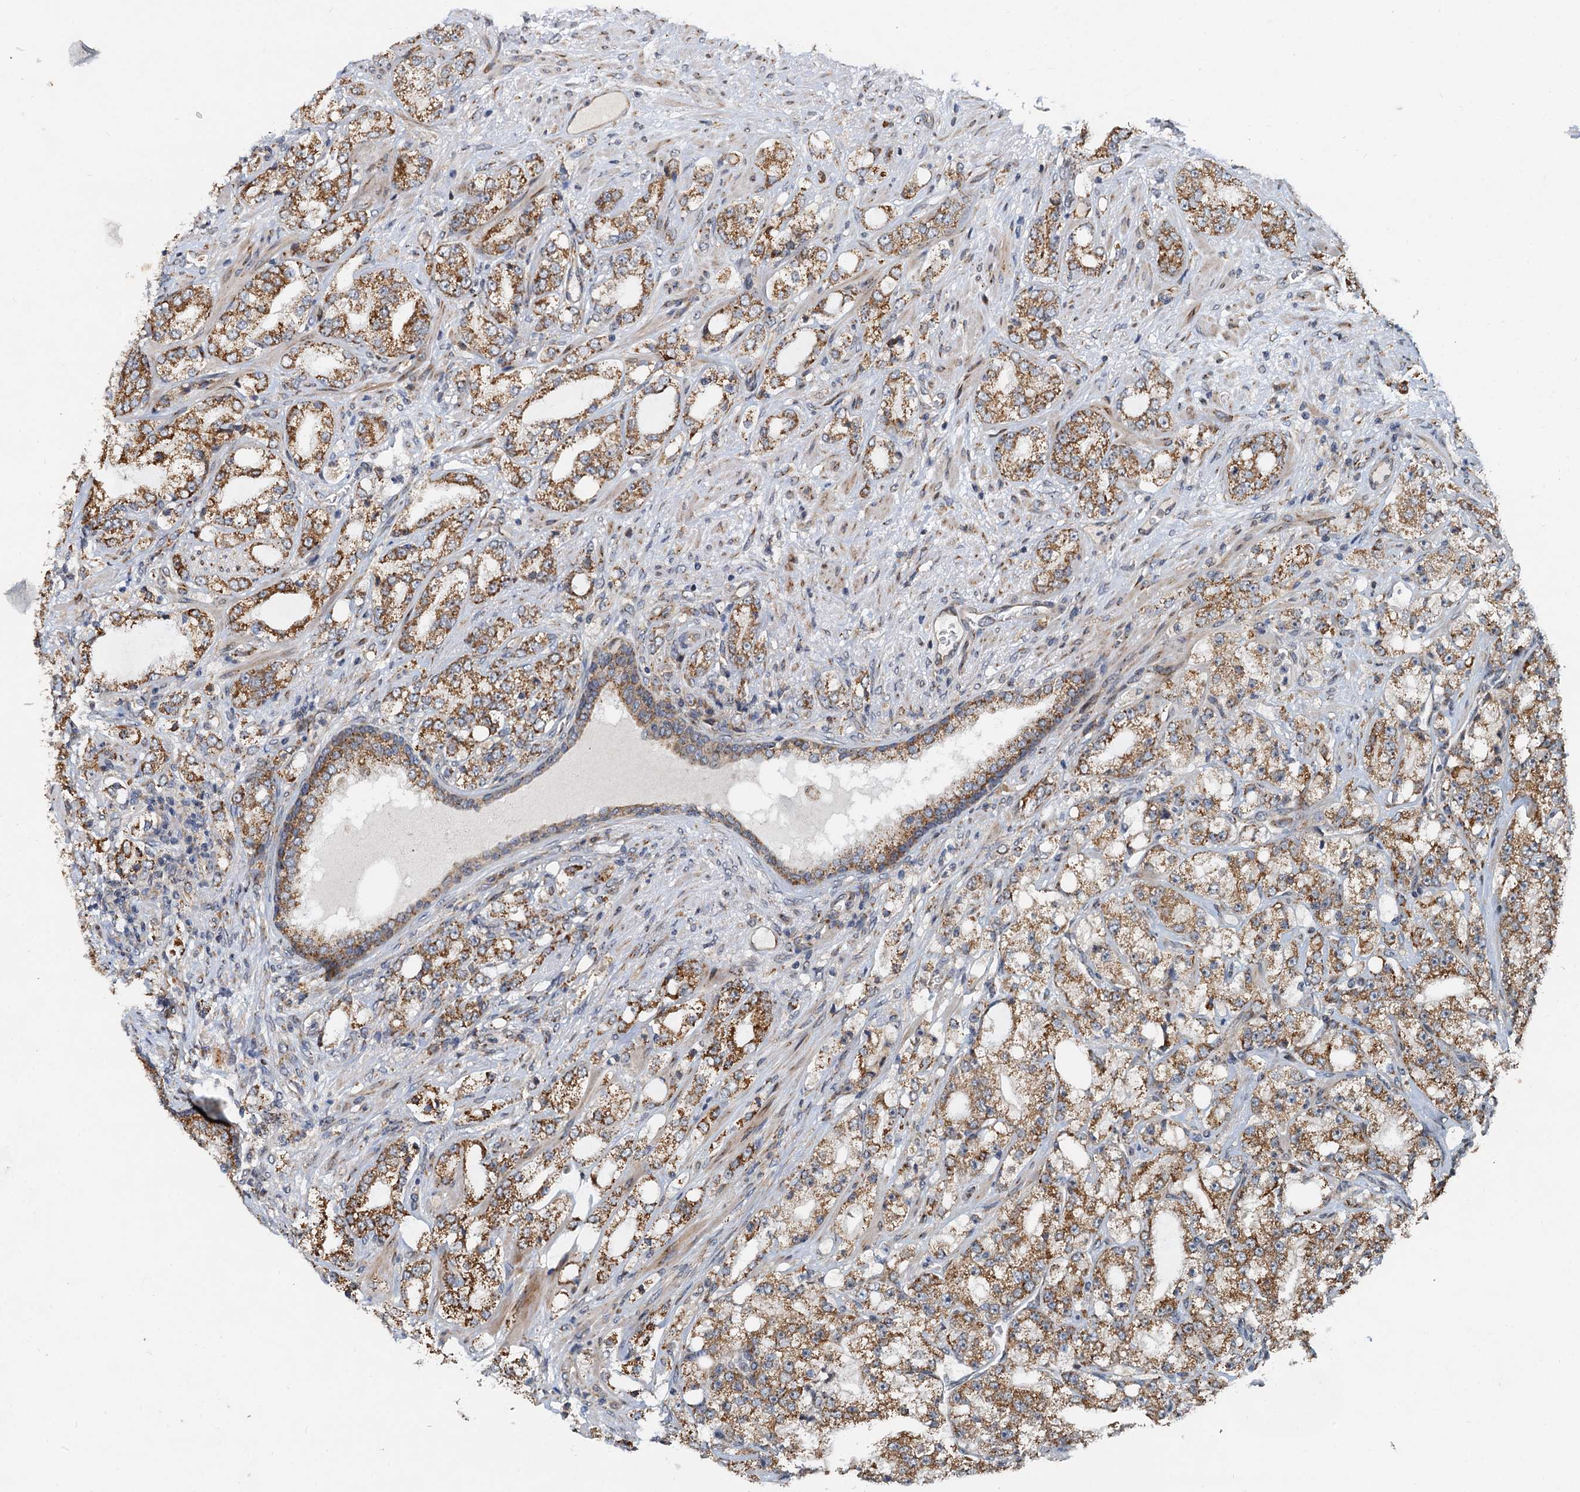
{"staining": {"intensity": "moderate", "quantity": ">75%", "location": "cytoplasmic/membranous"}, "tissue": "prostate cancer", "cell_type": "Tumor cells", "image_type": "cancer", "snomed": [{"axis": "morphology", "description": "Adenocarcinoma, High grade"}, {"axis": "topography", "description": "Prostate"}], "caption": "An image of human prostate high-grade adenocarcinoma stained for a protein demonstrates moderate cytoplasmic/membranous brown staining in tumor cells. (brown staining indicates protein expression, while blue staining denotes nuclei).", "gene": "CEP68", "patient": {"sex": "male", "age": 64}}